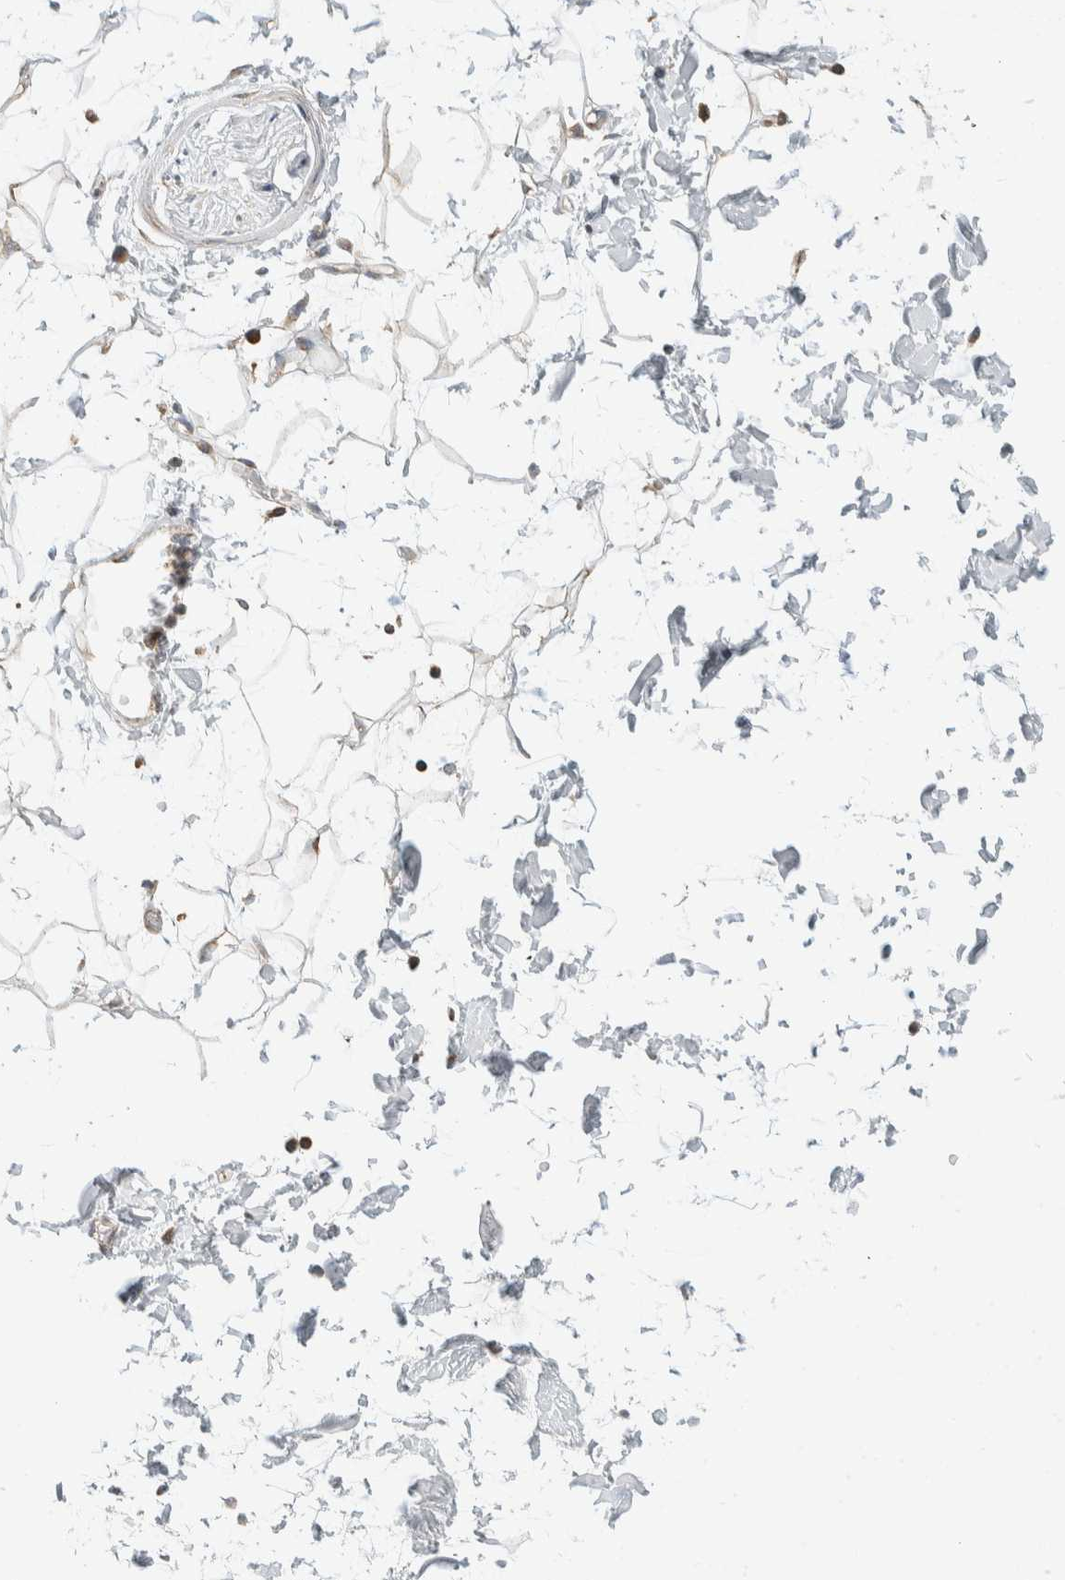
{"staining": {"intensity": "weak", "quantity": "25%-75%", "location": "cytoplasmic/membranous"}, "tissue": "adipose tissue", "cell_type": "Adipocytes", "image_type": "normal", "snomed": [{"axis": "morphology", "description": "Normal tissue, NOS"}, {"axis": "topography", "description": "Soft tissue"}], "caption": "High-power microscopy captured an IHC micrograph of benign adipose tissue, revealing weak cytoplasmic/membranous staining in approximately 25%-75% of adipocytes. (IHC, brightfield microscopy, high magnification).", "gene": "CCDC57", "patient": {"sex": "male", "age": 72}}